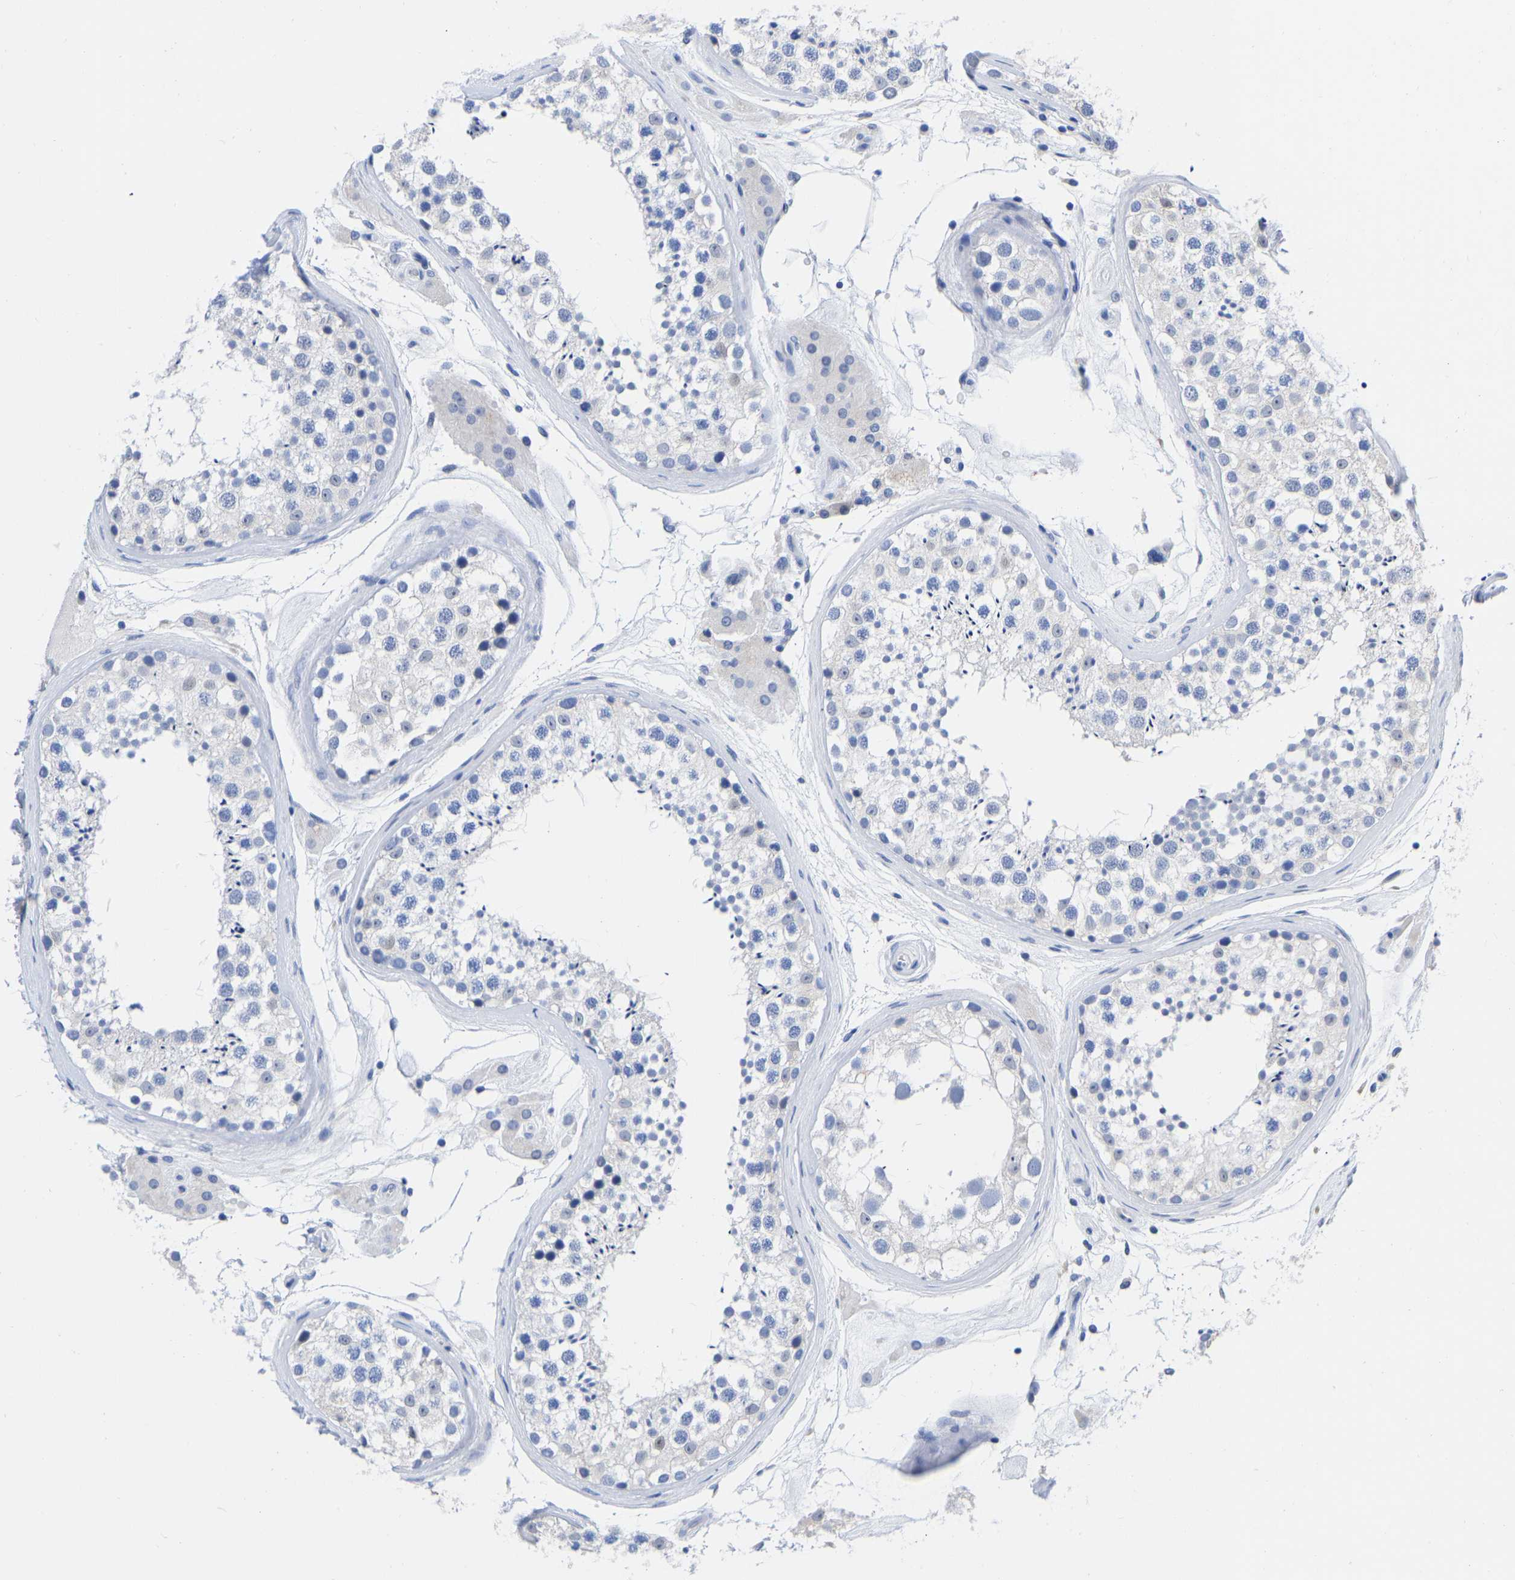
{"staining": {"intensity": "negative", "quantity": "none", "location": "none"}, "tissue": "testis", "cell_type": "Cells in seminiferous ducts", "image_type": "normal", "snomed": [{"axis": "morphology", "description": "Normal tissue, NOS"}, {"axis": "topography", "description": "Testis"}], "caption": "DAB immunohistochemical staining of benign human testis reveals no significant positivity in cells in seminiferous ducts.", "gene": "GPA33", "patient": {"sex": "male", "age": 46}}